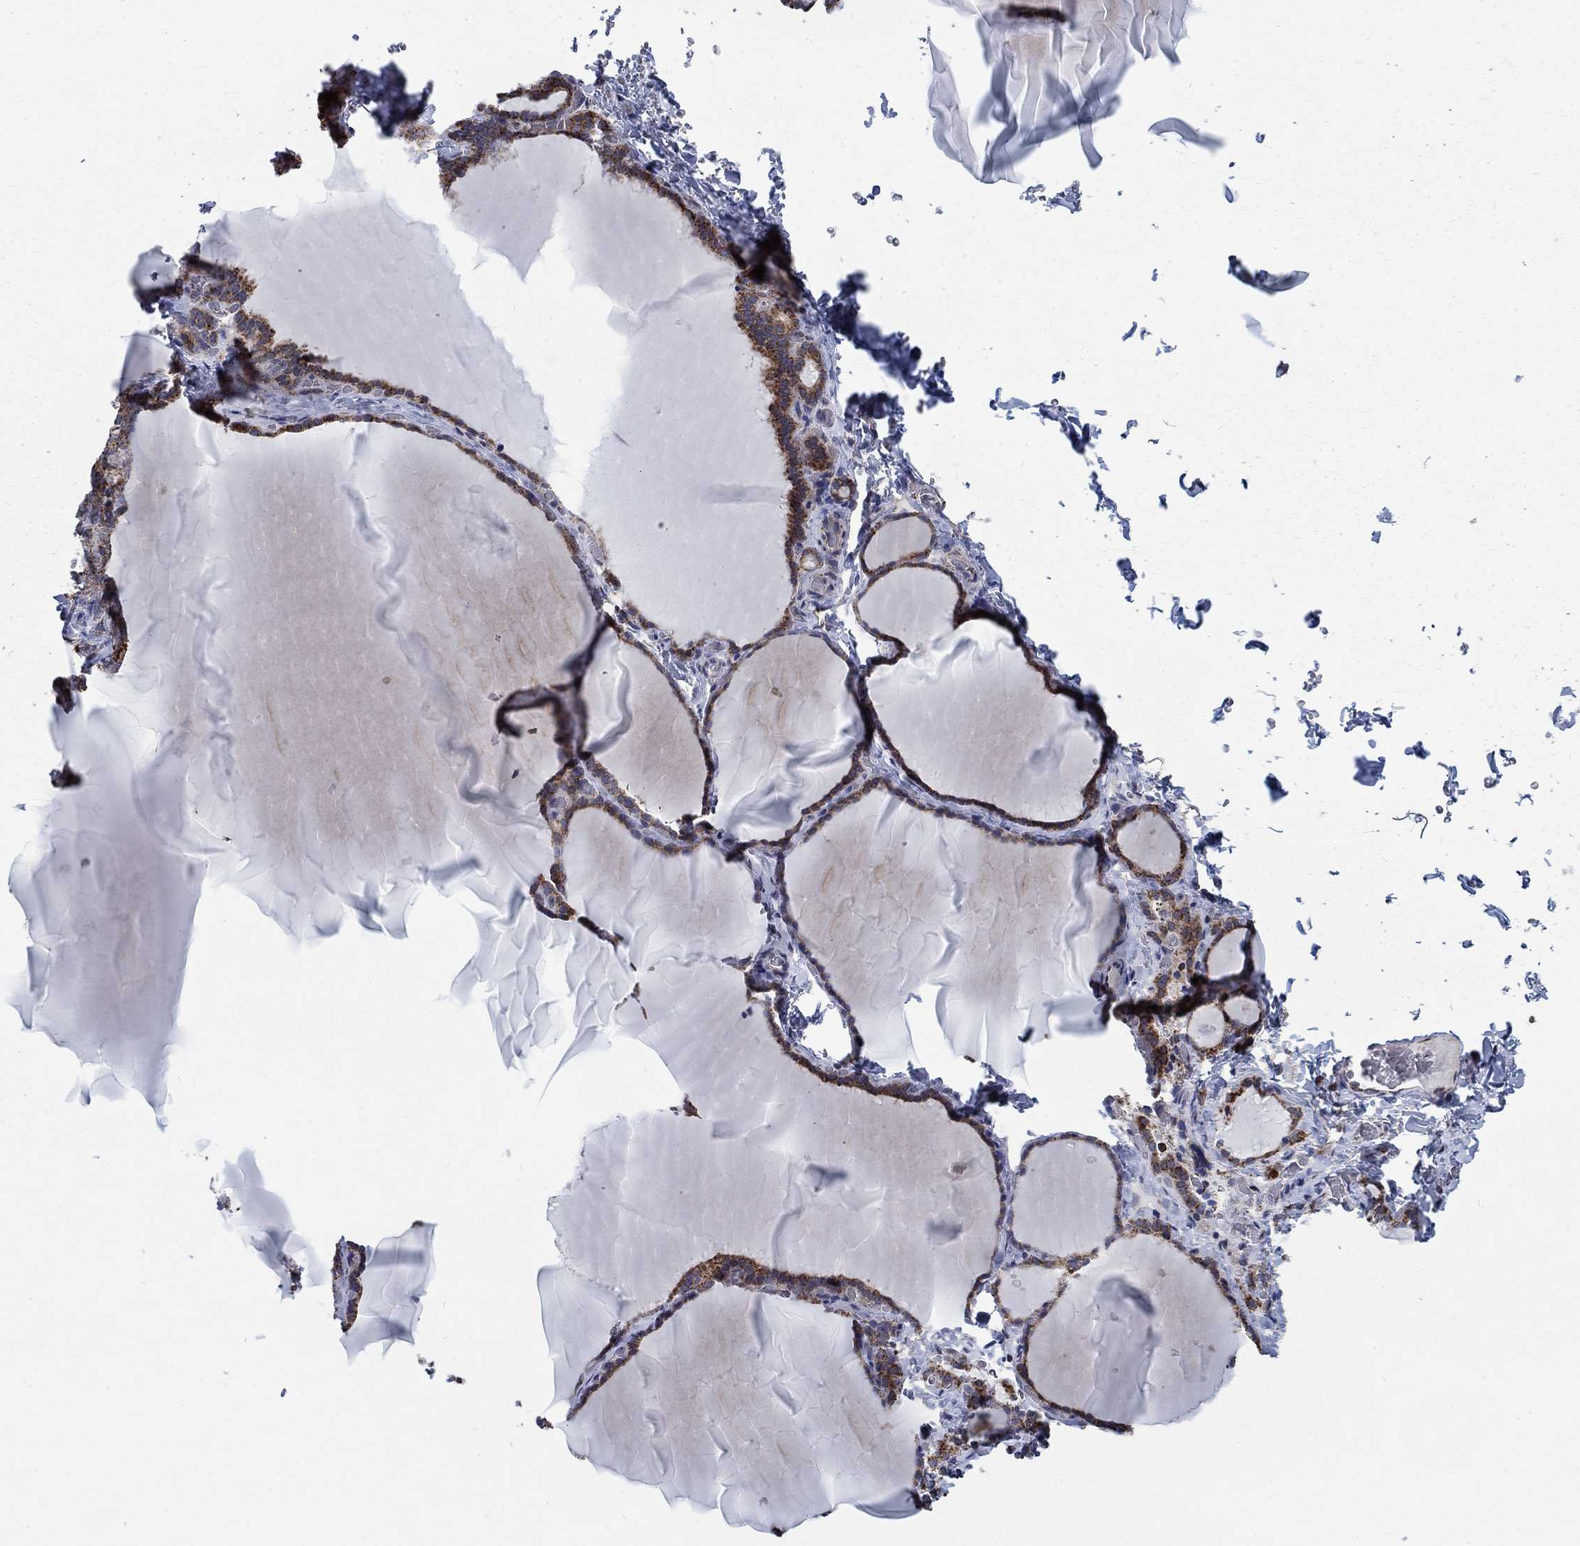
{"staining": {"intensity": "moderate", "quantity": ">75%", "location": "cytoplasmic/membranous"}, "tissue": "thyroid gland", "cell_type": "Glandular cells", "image_type": "normal", "snomed": [{"axis": "morphology", "description": "Normal tissue, NOS"}, {"axis": "morphology", "description": "Hyperplasia, NOS"}, {"axis": "topography", "description": "Thyroid gland"}], "caption": "The micrograph reveals staining of benign thyroid gland, revealing moderate cytoplasmic/membranous protein positivity (brown color) within glandular cells.", "gene": "MOAP1", "patient": {"sex": "female", "age": 27}}